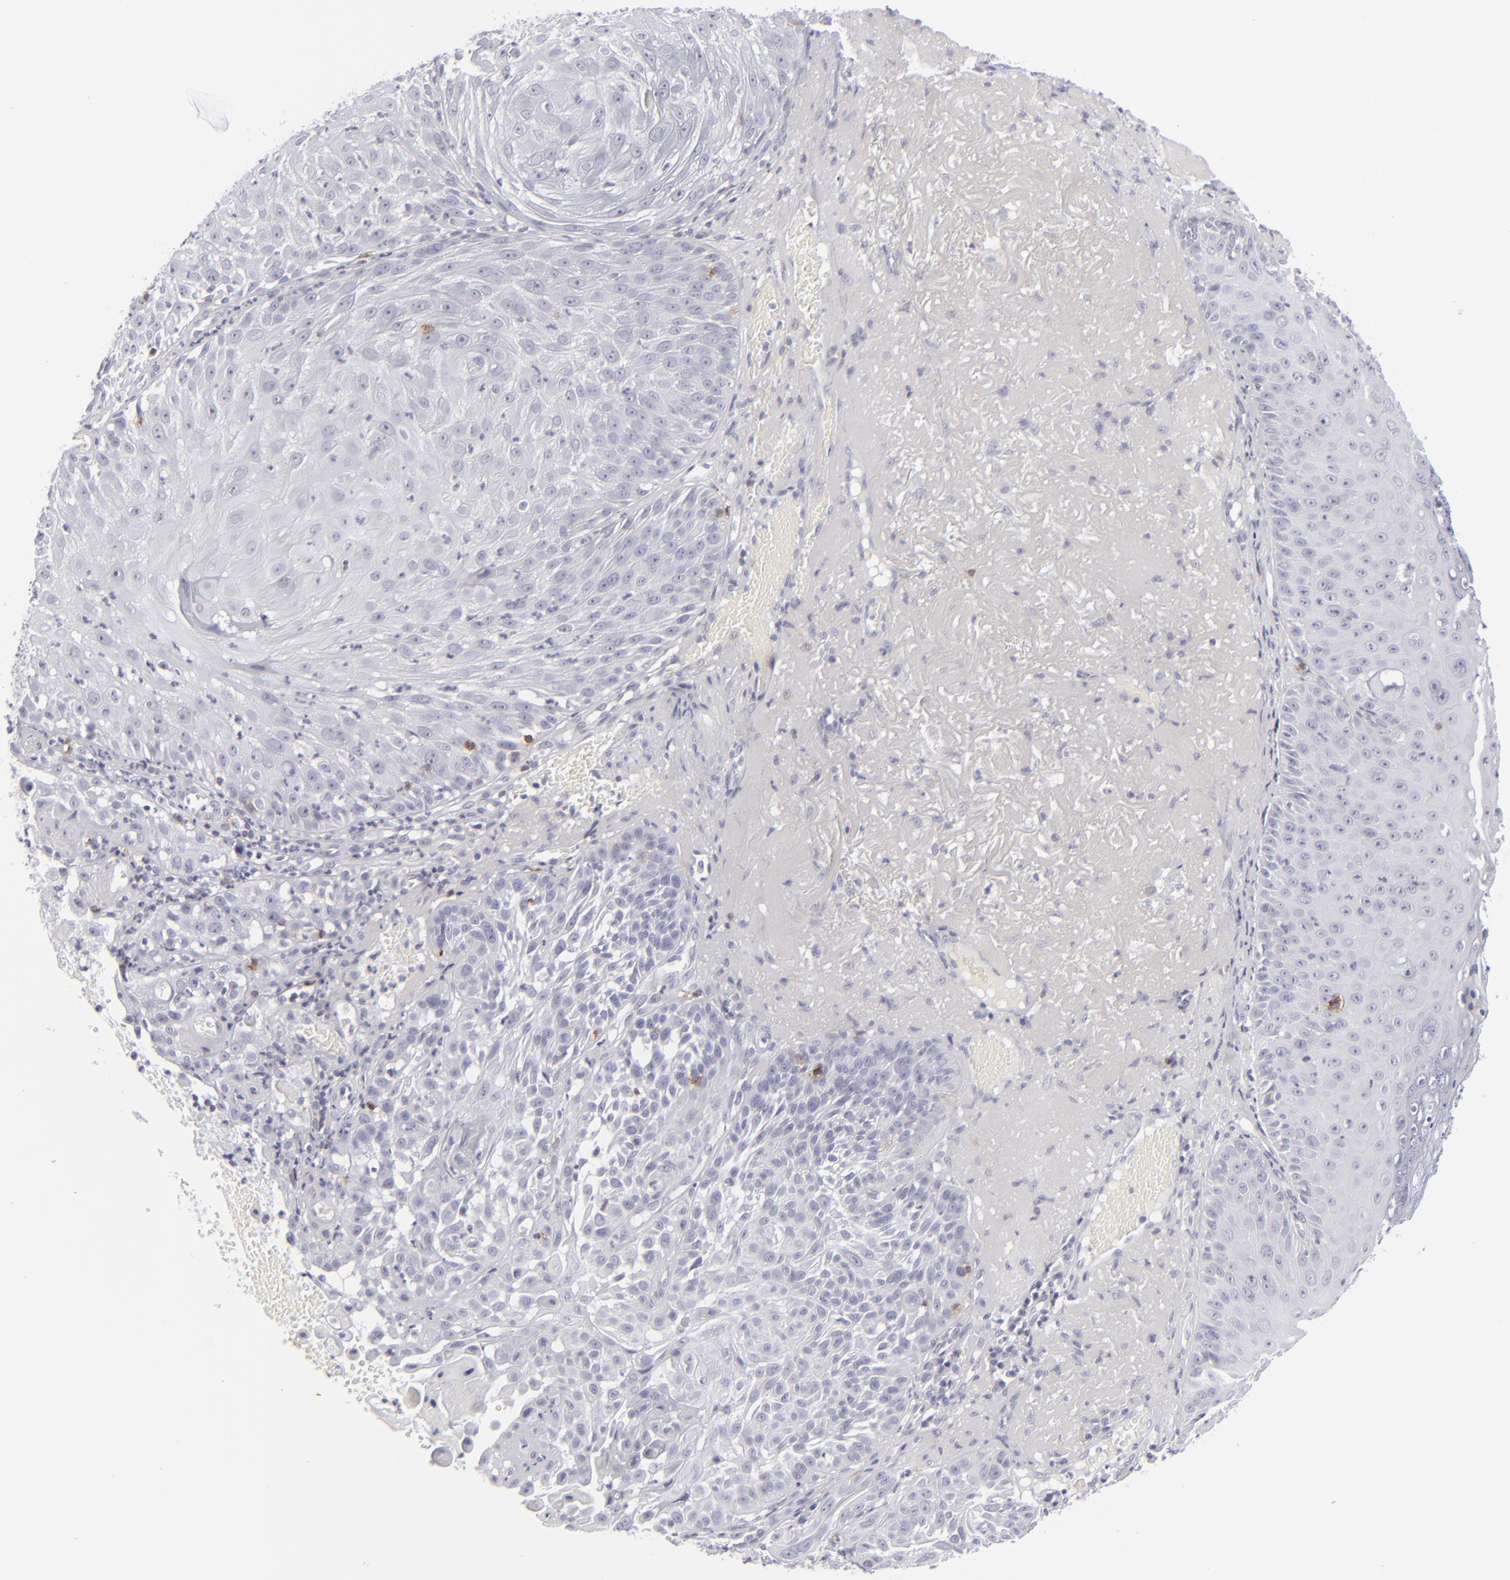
{"staining": {"intensity": "negative", "quantity": "none", "location": "none"}, "tissue": "skin cancer", "cell_type": "Tumor cells", "image_type": "cancer", "snomed": [{"axis": "morphology", "description": "Squamous cell carcinoma, NOS"}, {"axis": "topography", "description": "Skin"}], "caption": "Image shows no significant protein expression in tumor cells of skin squamous cell carcinoma.", "gene": "CD7", "patient": {"sex": "female", "age": 89}}